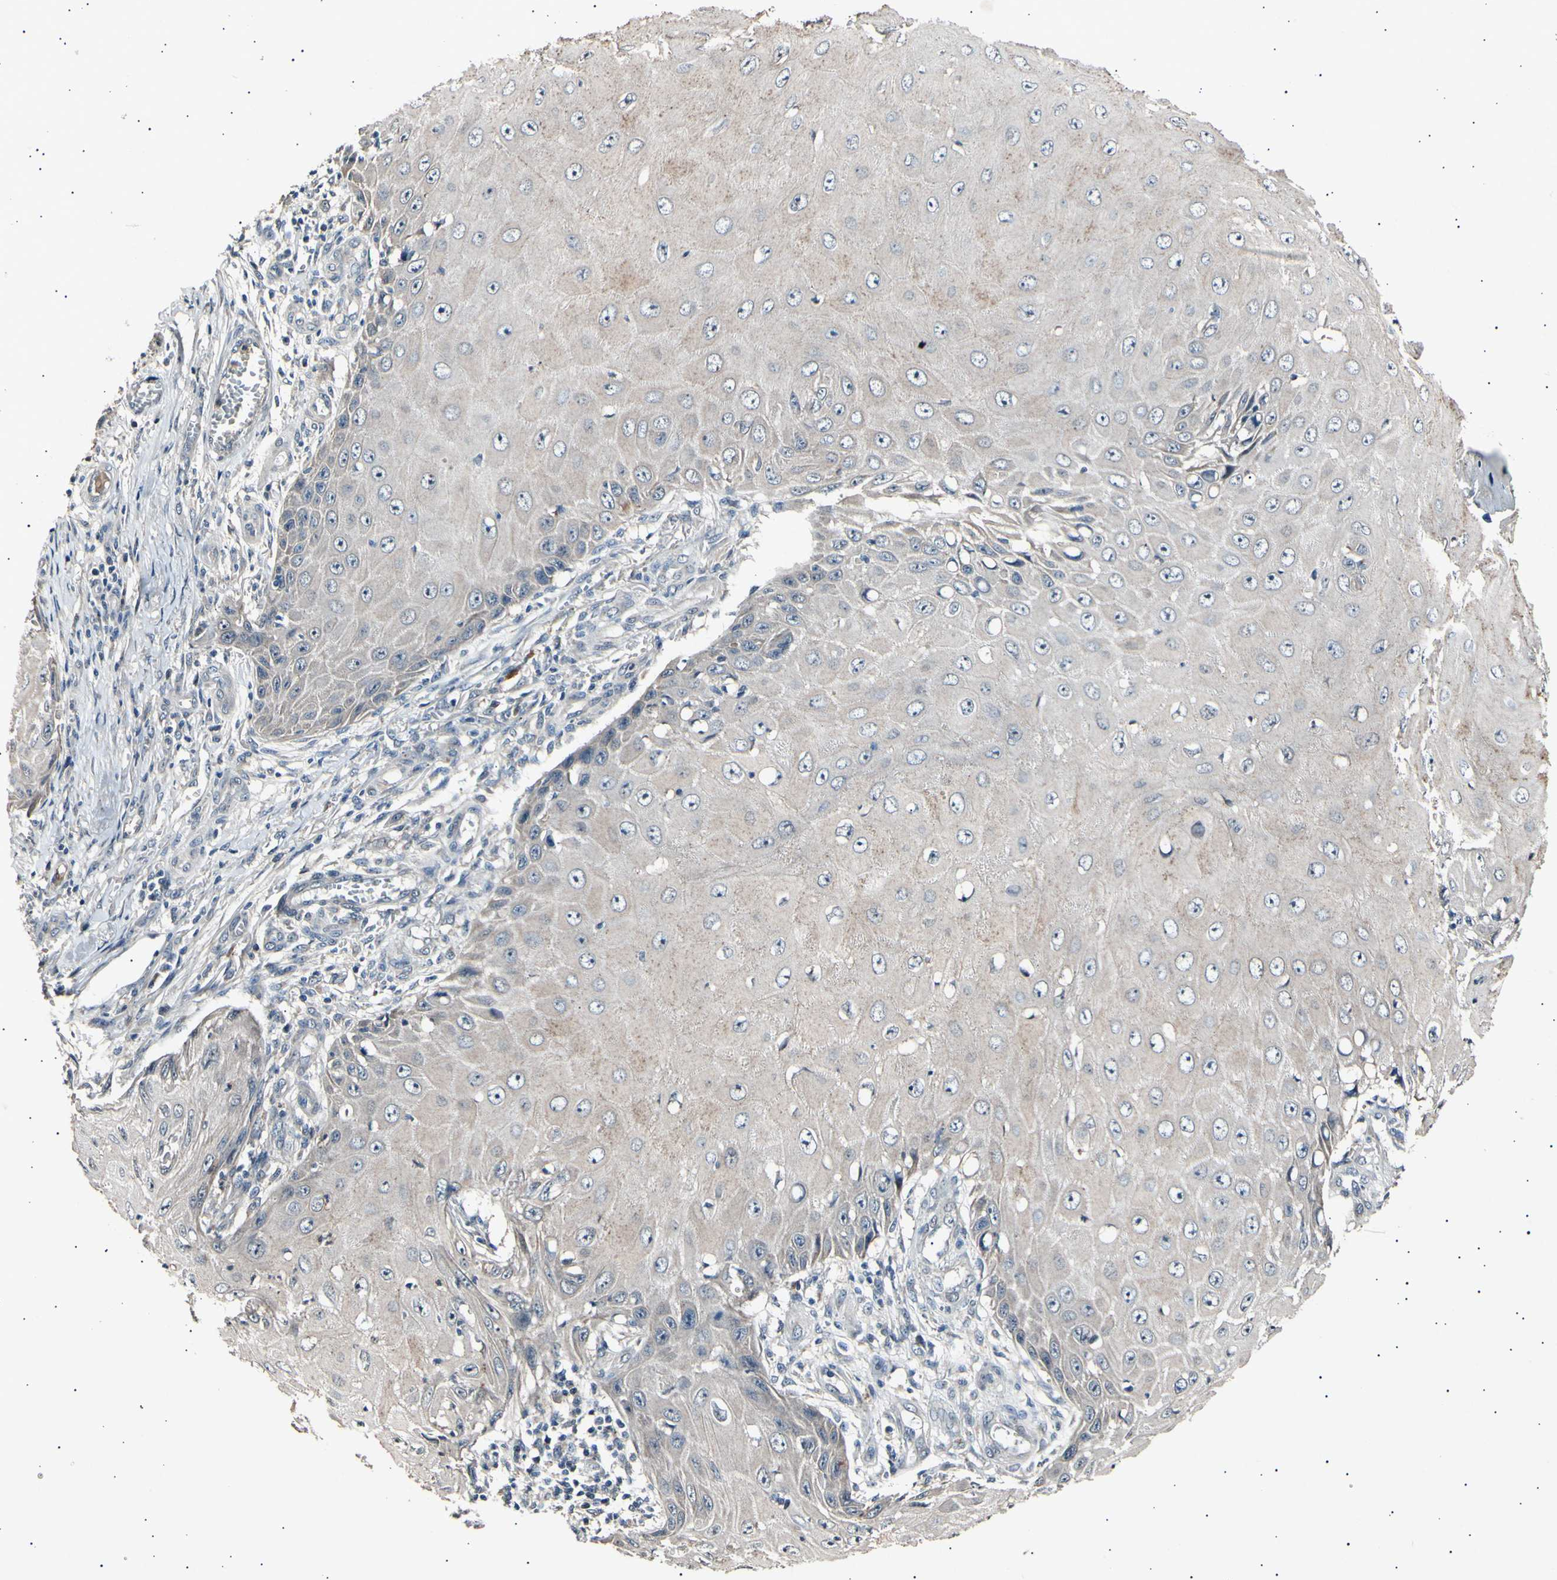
{"staining": {"intensity": "weak", "quantity": ">75%", "location": "cytoplasmic/membranous"}, "tissue": "skin cancer", "cell_type": "Tumor cells", "image_type": "cancer", "snomed": [{"axis": "morphology", "description": "Squamous cell carcinoma, NOS"}, {"axis": "topography", "description": "Skin"}], "caption": "A micrograph showing weak cytoplasmic/membranous positivity in about >75% of tumor cells in skin cancer (squamous cell carcinoma), as visualized by brown immunohistochemical staining.", "gene": "ADCY3", "patient": {"sex": "female", "age": 73}}